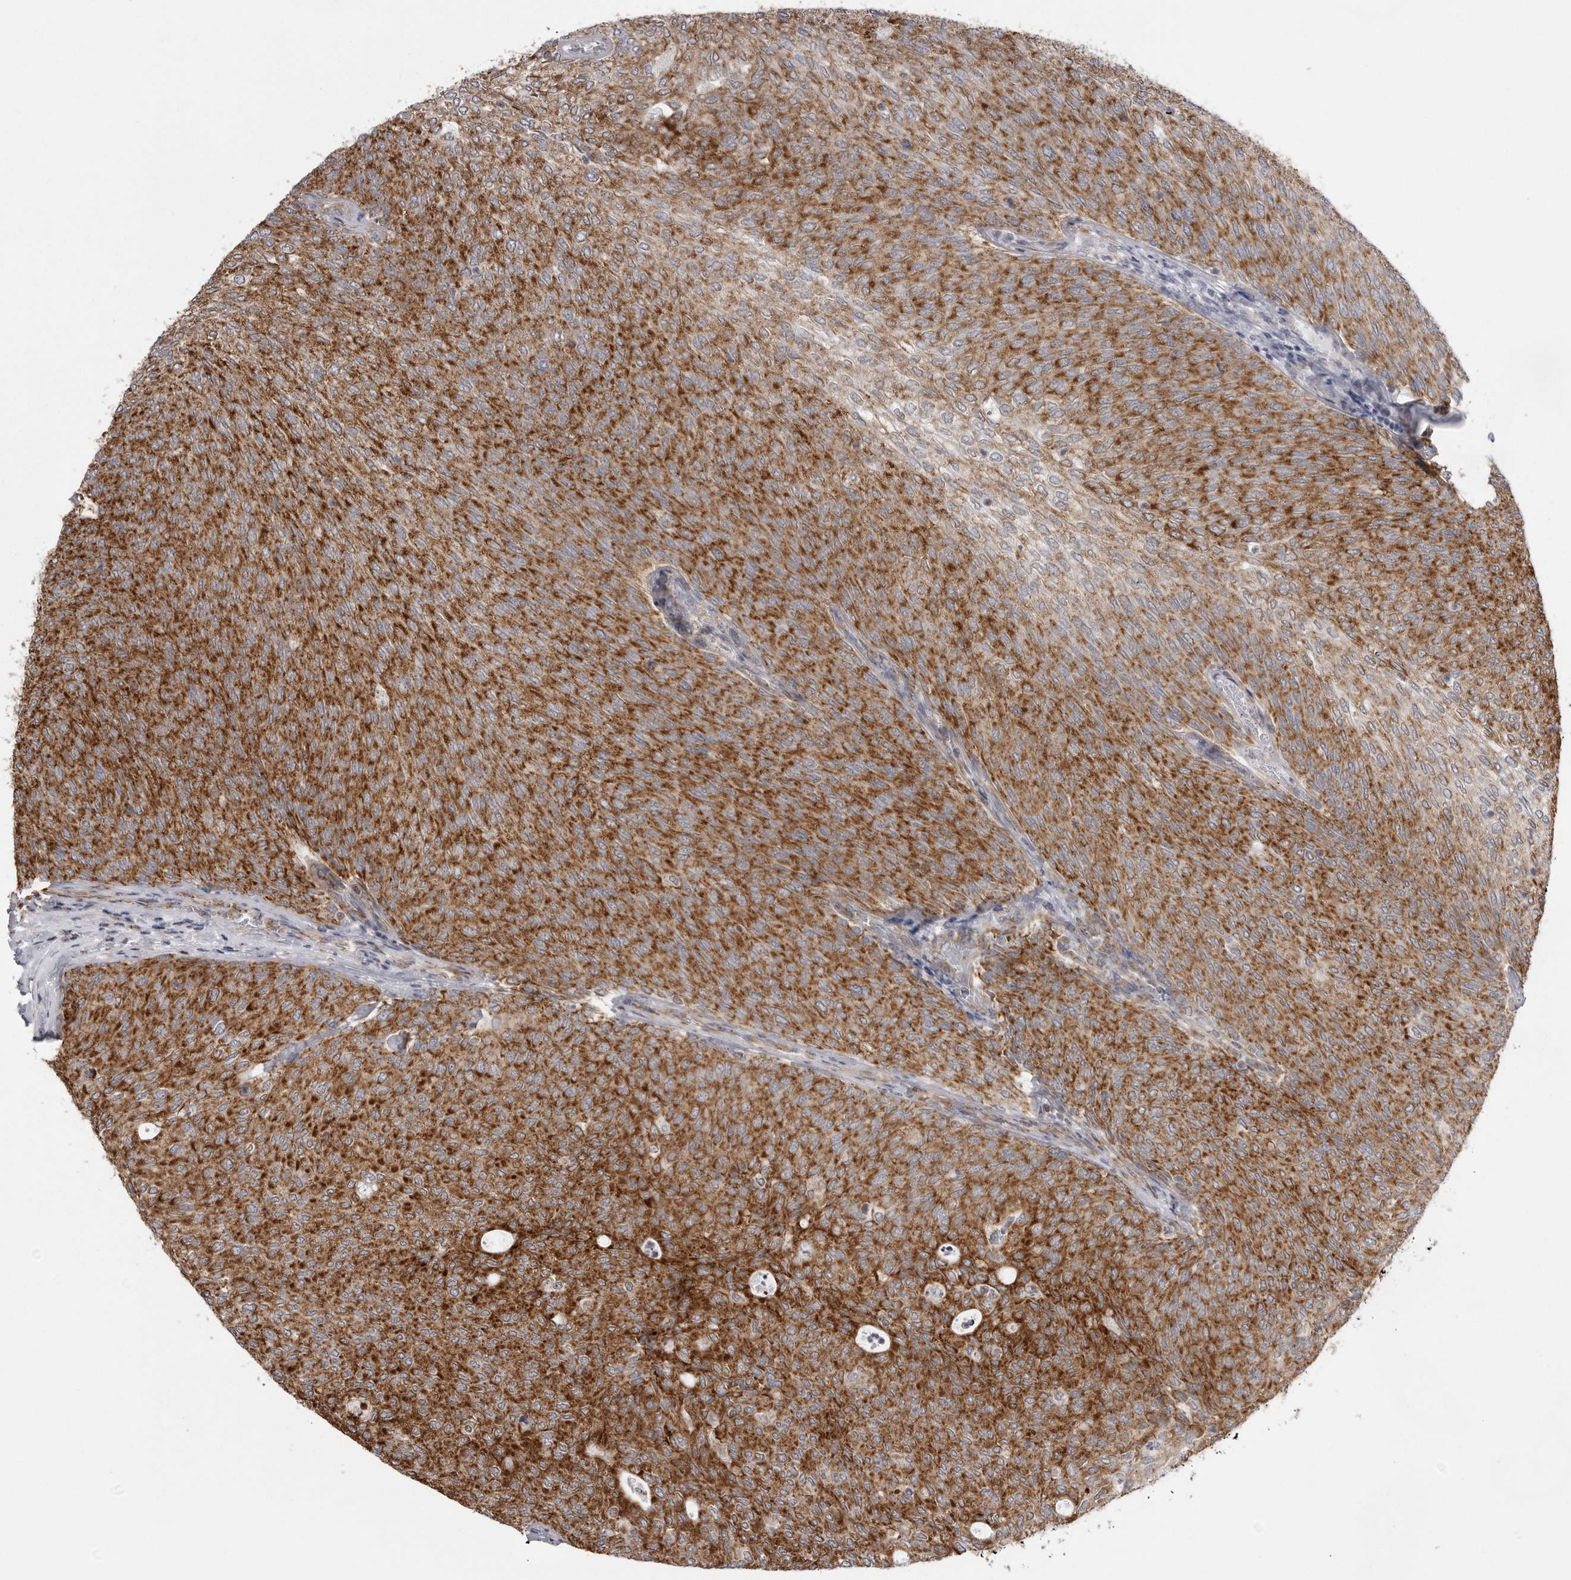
{"staining": {"intensity": "strong", "quantity": ">75%", "location": "cytoplasmic/membranous"}, "tissue": "urothelial cancer", "cell_type": "Tumor cells", "image_type": "cancer", "snomed": [{"axis": "morphology", "description": "Urothelial carcinoma, Low grade"}, {"axis": "topography", "description": "Urinary bladder"}], "caption": "A photomicrograph of human urothelial carcinoma (low-grade) stained for a protein exhibits strong cytoplasmic/membranous brown staining in tumor cells.", "gene": "FH", "patient": {"sex": "female", "age": 79}}